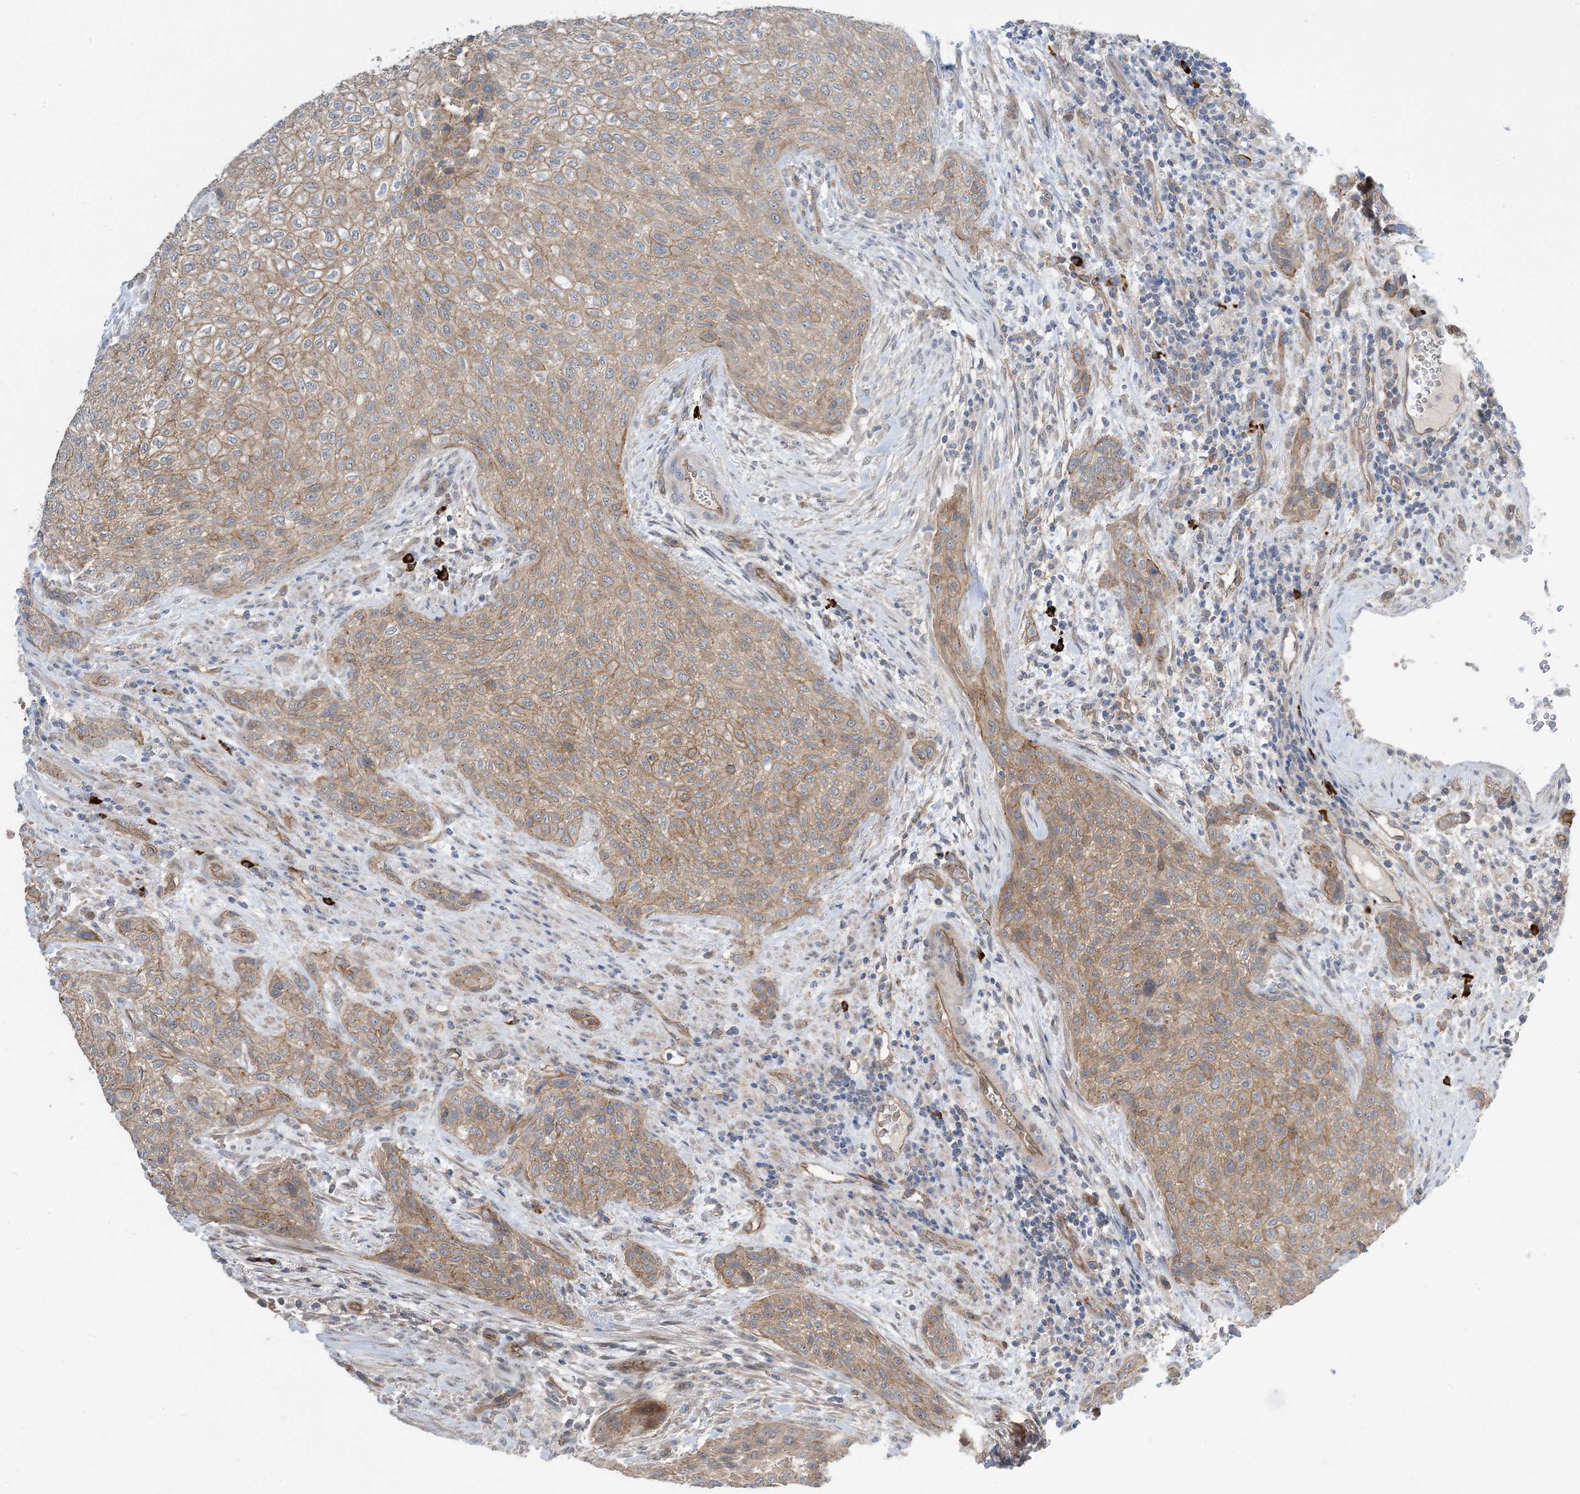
{"staining": {"intensity": "moderate", "quantity": ">75%", "location": "cytoplasmic/membranous"}, "tissue": "urothelial cancer", "cell_type": "Tumor cells", "image_type": "cancer", "snomed": [{"axis": "morphology", "description": "Urothelial carcinoma, High grade"}, {"axis": "topography", "description": "Urinary bladder"}], "caption": "Human urothelial cancer stained with a brown dye reveals moderate cytoplasmic/membranous positive positivity in approximately >75% of tumor cells.", "gene": "AOC1", "patient": {"sex": "male", "age": 35}}